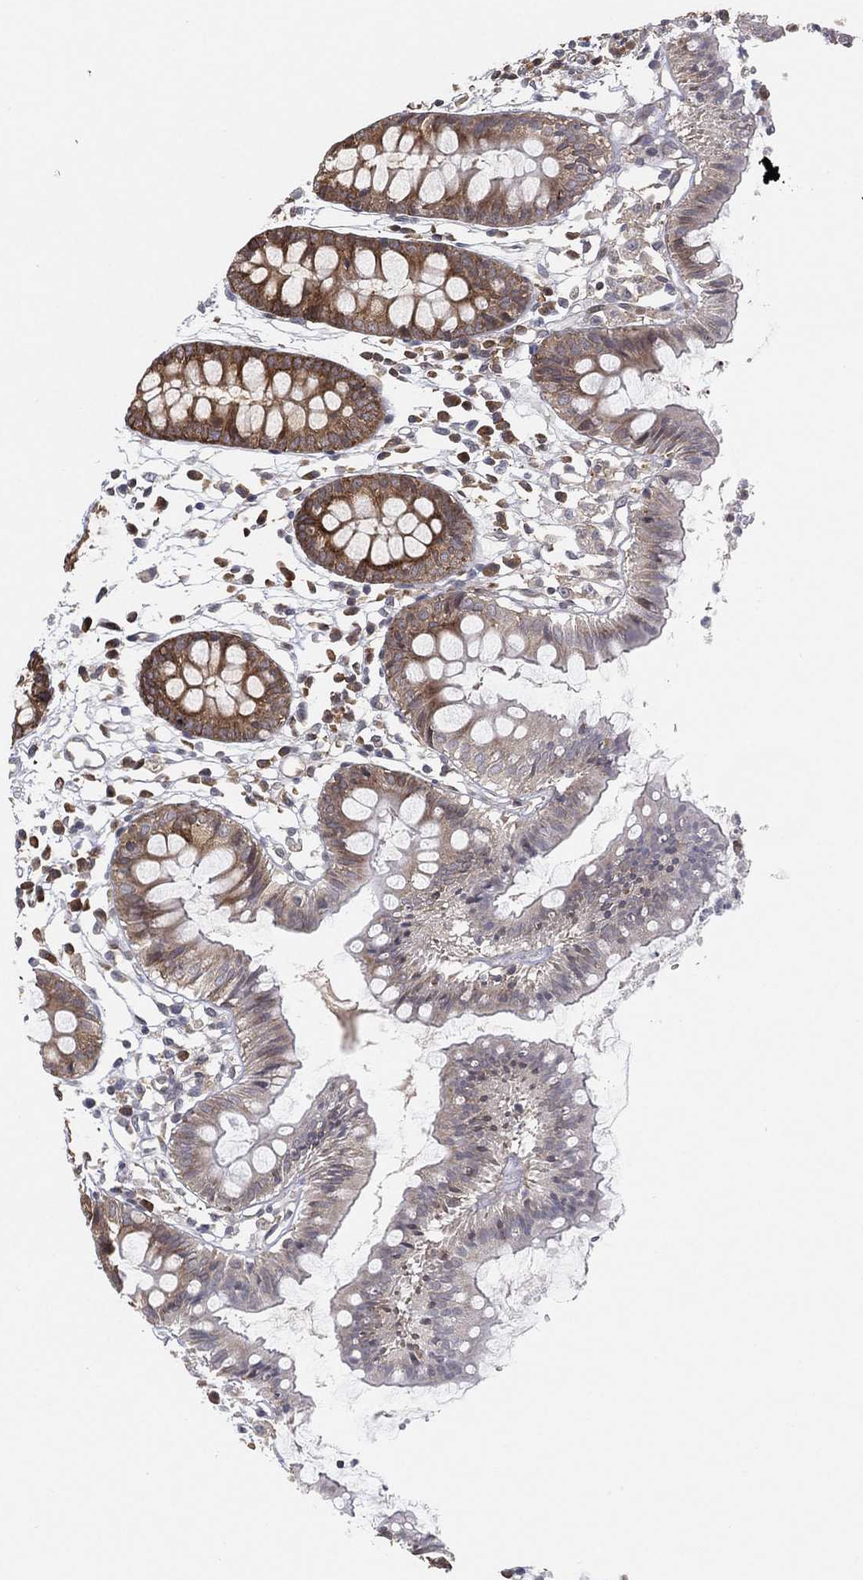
{"staining": {"intensity": "negative", "quantity": "none", "location": "none"}, "tissue": "colon", "cell_type": "Endothelial cells", "image_type": "normal", "snomed": [{"axis": "morphology", "description": "Normal tissue, NOS"}, {"axis": "topography", "description": "Colon"}], "caption": "Protein analysis of normal colon reveals no significant expression in endothelial cells.", "gene": "TMTC4", "patient": {"sex": "female", "age": 84}}